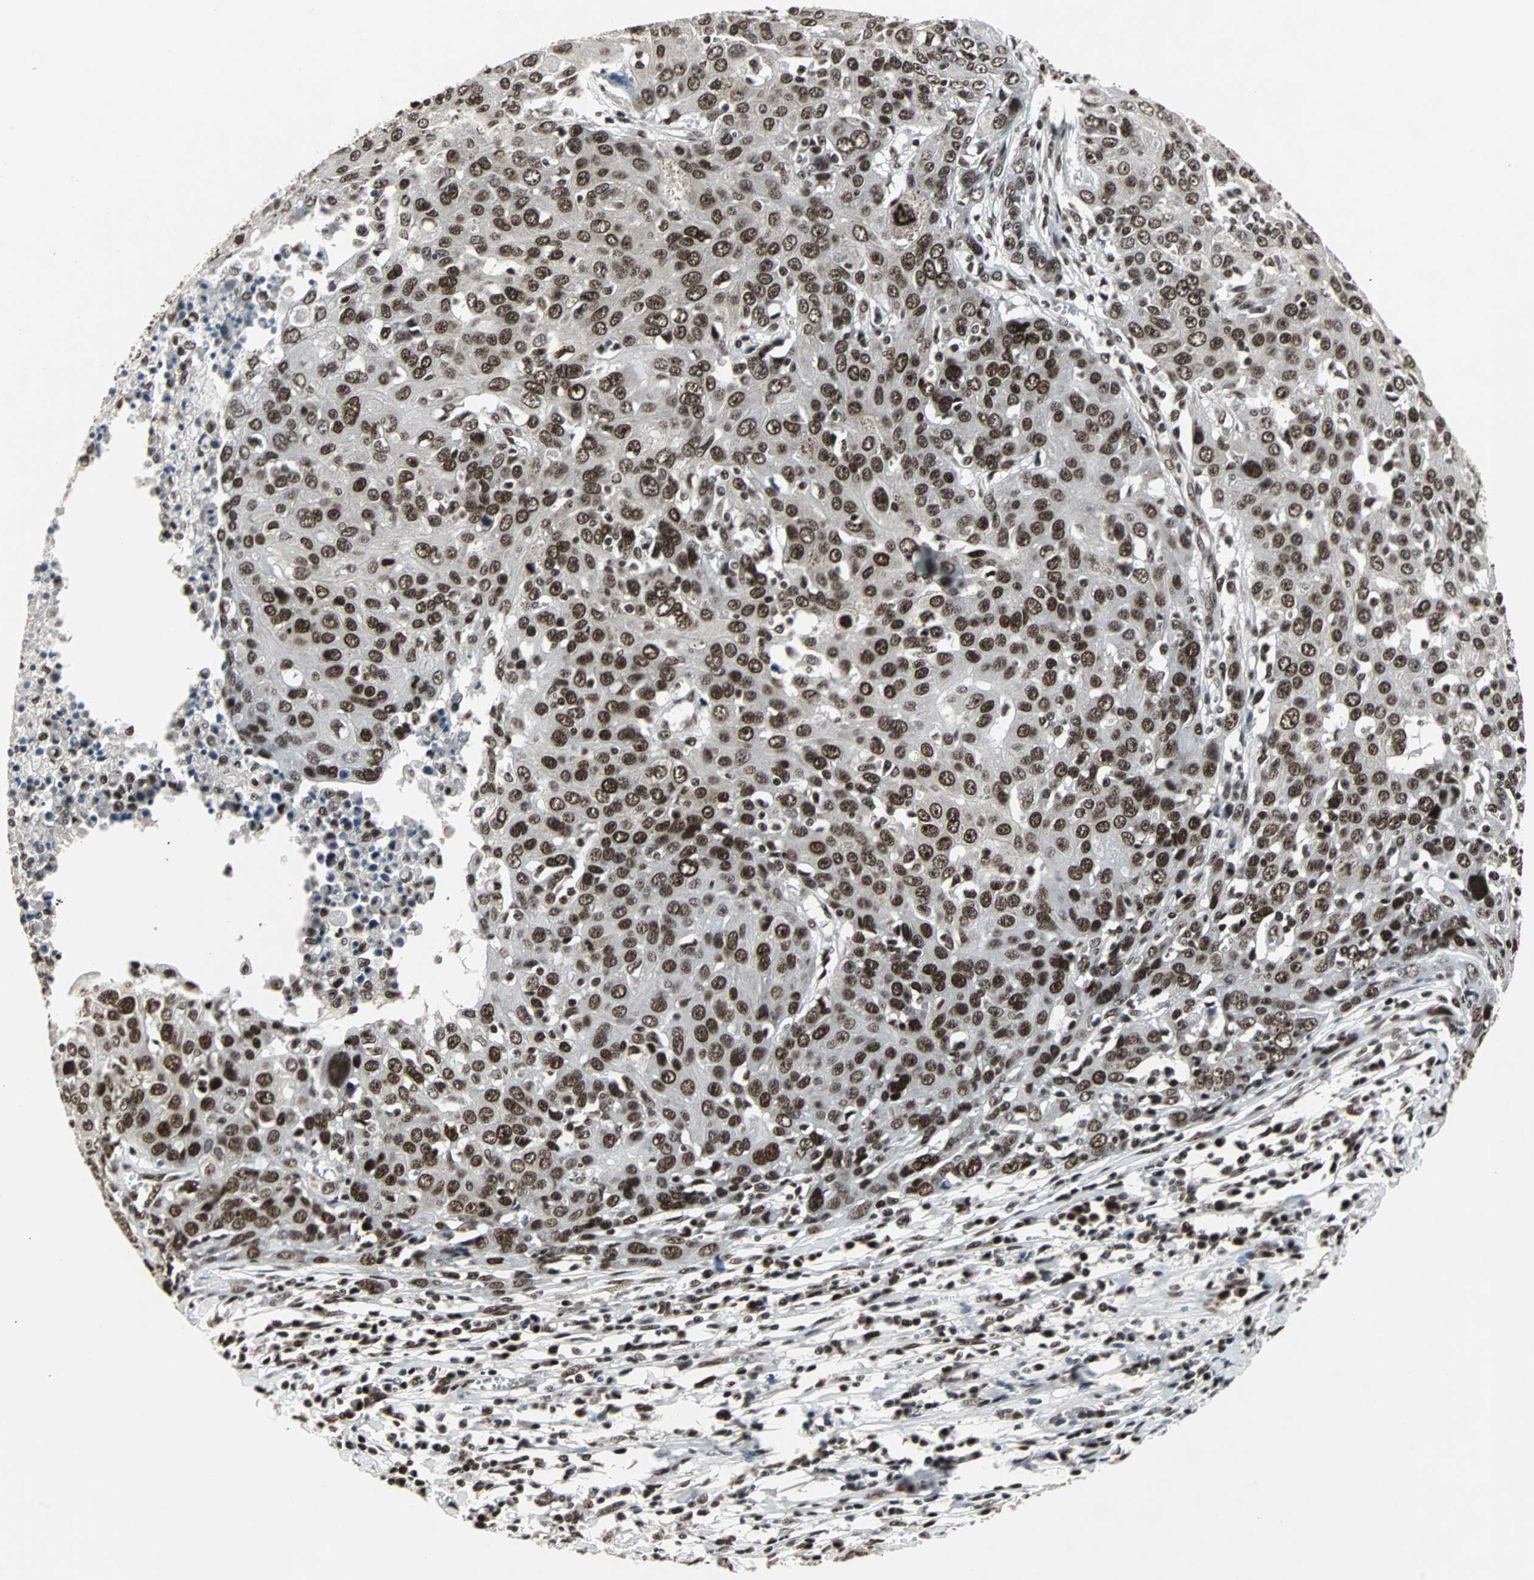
{"staining": {"intensity": "strong", "quantity": ">75%", "location": "nuclear"}, "tissue": "ovarian cancer", "cell_type": "Tumor cells", "image_type": "cancer", "snomed": [{"axis": "morphology", "description": "Carcinoma, endometroid"}, {"axis": "topography", "description": "Ovary"}], "caption": "Protein expression analysis of human ovarian endometroid carcinoma reveals strong nuclear staining in about >75% of tumor cells. The staining is performed using DAB brown chromogen to label protein expression. The nuclei are counter-stained blue using hematoxylin.", "gene": "PNKP", "patient": {"sex": "female", "age": 50}}